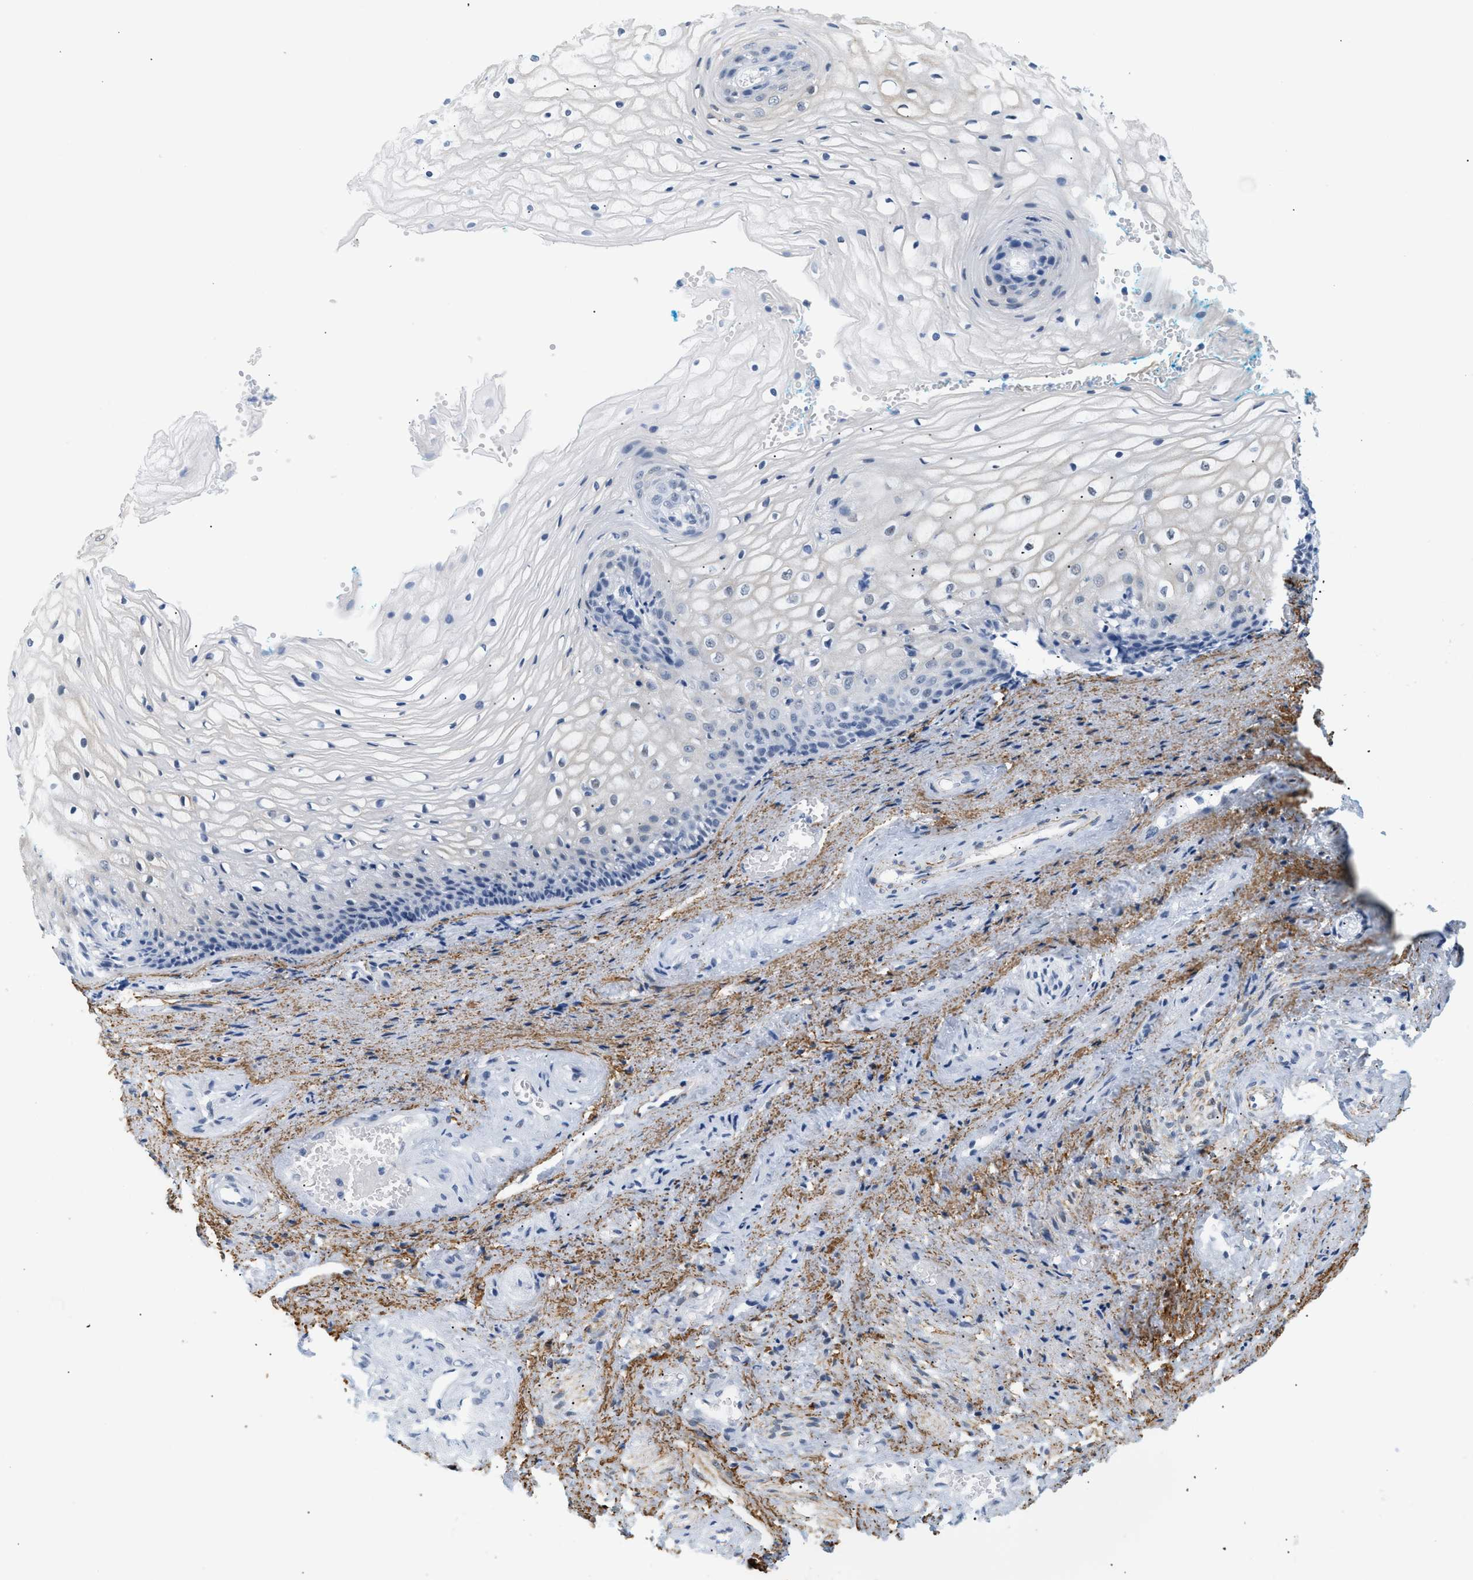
{"staining": {"intensity": "negative", "quantity": "none", "location": "none"}, "tissue": "vagina", "cell_type": "Squamous epithelial cells", "image_type": "normal", "snomed": [{"axis": "morphology", "description": "Normal tissue, NOS"}, {"axis": "topography", "description": "Vagina"}], "caption": "A photomicrograph of human vagina is negative for staining in squamous epithelial cells.", "gene": "ELN", "patient": {"sex": "female", "age": 34}}